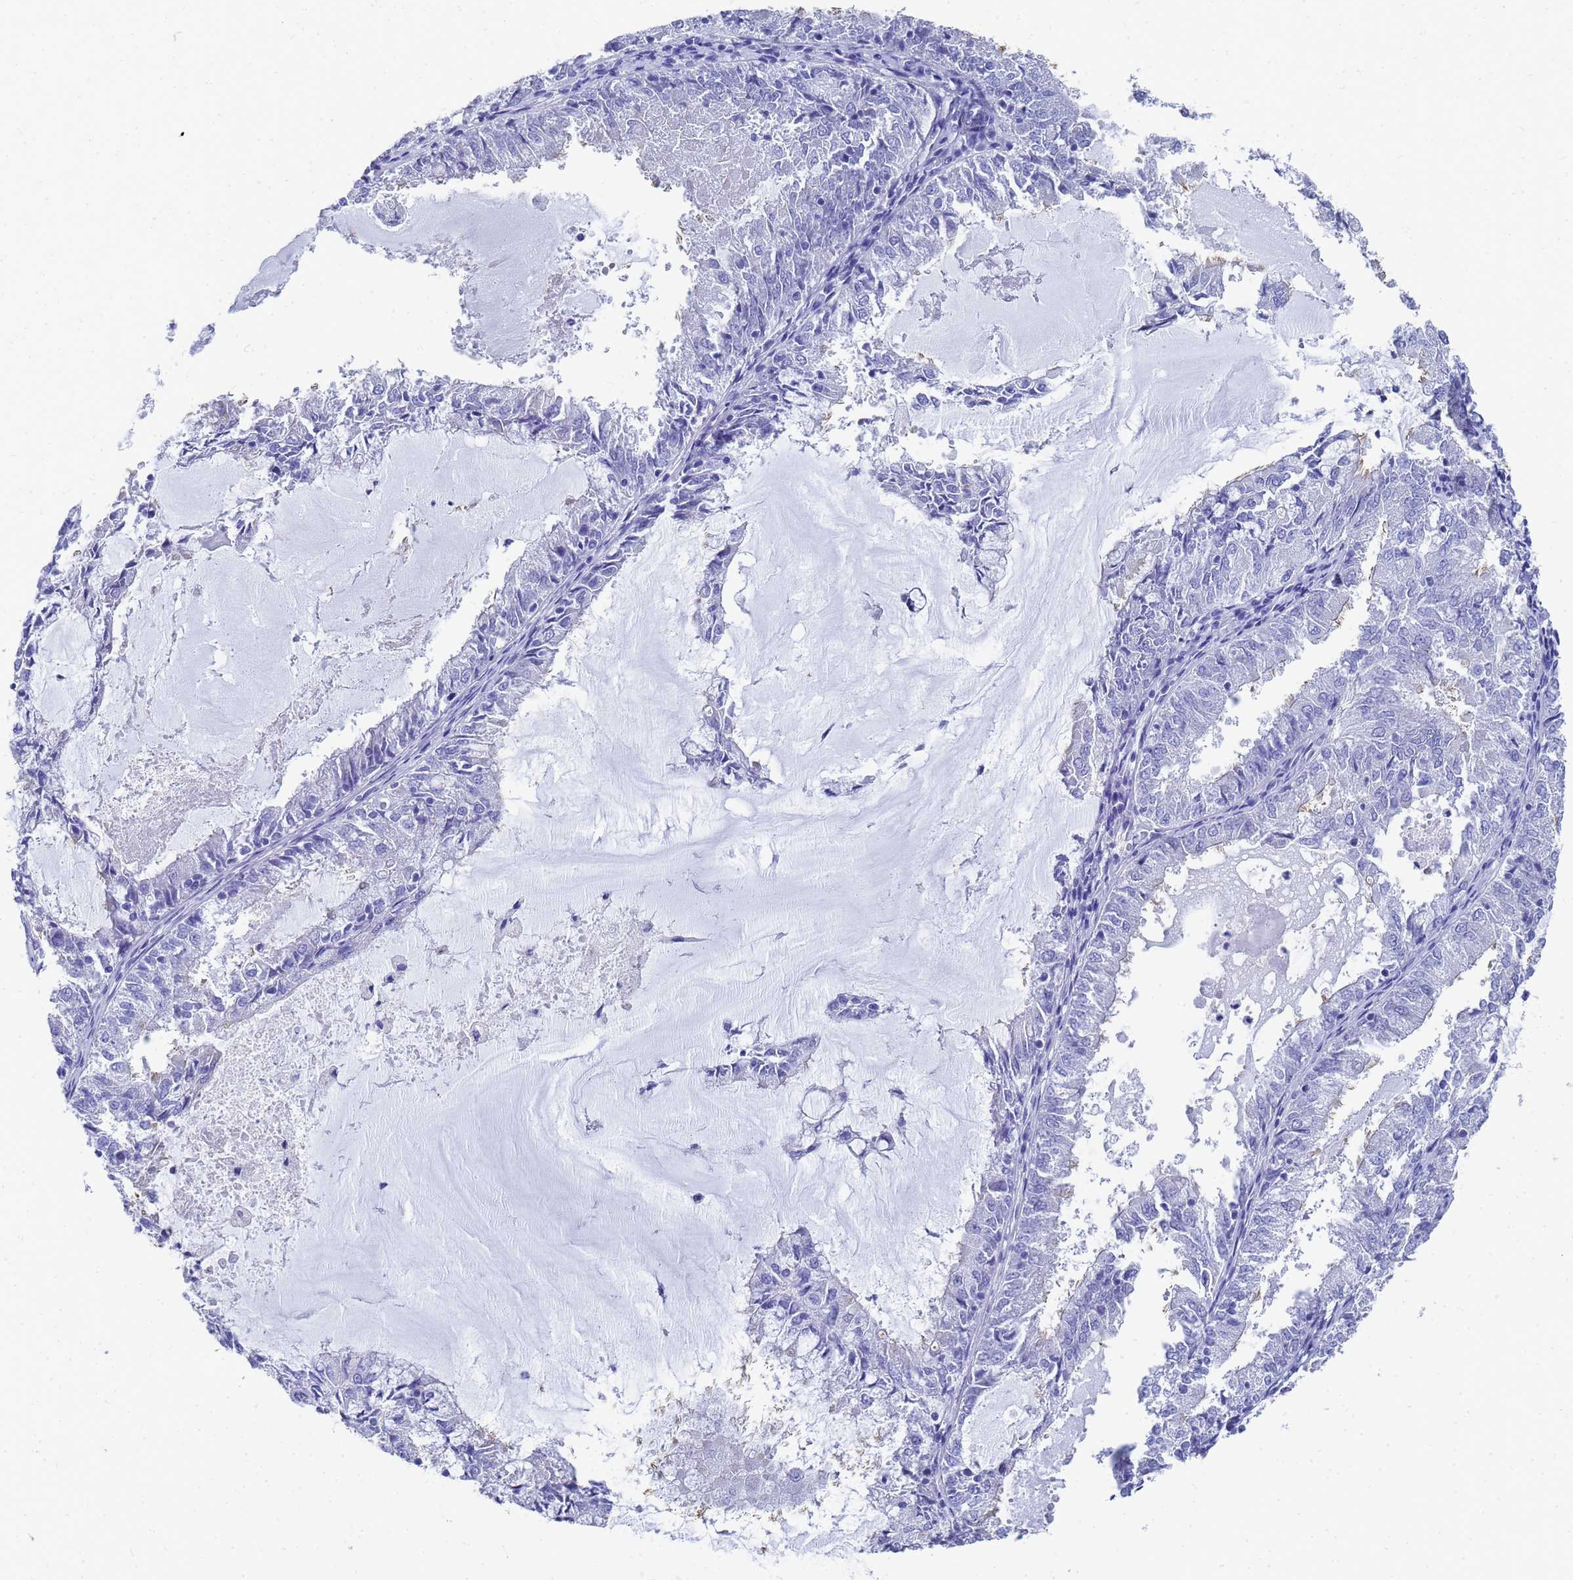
{"staining": {"intensity": "negative", "quantity": "none", "location": "none"}, "tissue": "endometrial cancer", "cell_type": "Tumor cells", "image_type": "cancer", "snomed": [{"axis": "morphology", "description": "Adenocarcinoma, NOS"}, {"axis": "topography", "description": "Endometrium"}], "caption": "Tumor cells show no significant staining in endometrial cancer (adenocarcinoma). (DAB immunohistochemistry (IHC) with hematoxylin counter stain).", "gene": "TUBB1", "patient": {"sex": "female", "age": 57}}